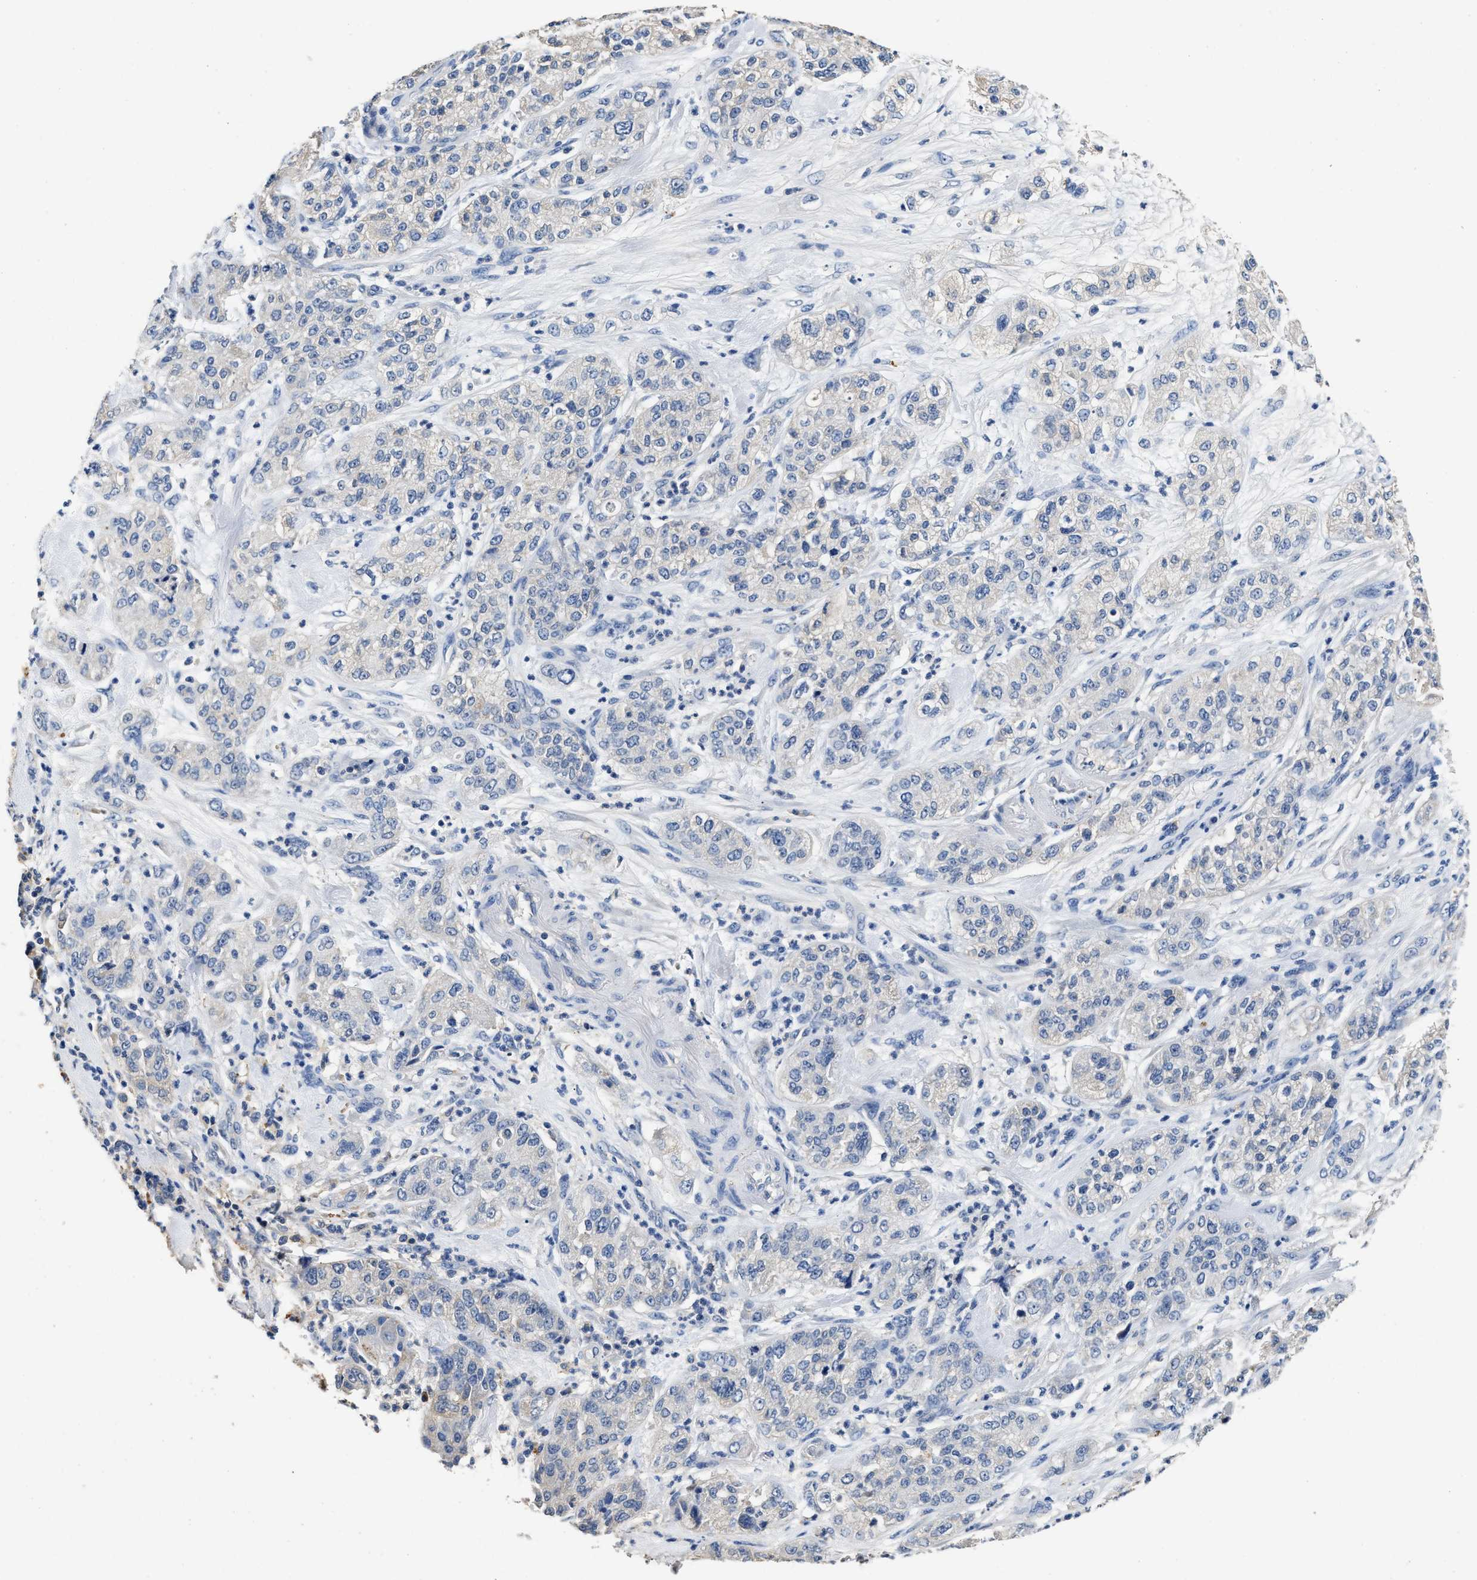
{"staining": {"intensity": "negative", "quantity": "none", "location": "none"}, "tissue": "pancreatic cancer", "cell_type": "Tumor cells", "image_type": "cancer", "snomed": [{"axis": "morphology", "description": "Adenocarcinoma, NOS"}, {"axis": "topography", "description": "Pancreas"}], "caption": "This is an immunohistochemistry (IHC) histopathology image of human pancreatic adenocarcinoma. There is no staining in tumor cells.", "gene": "SLCO2B1", "patient": {"sex": "female", "age": 78}}